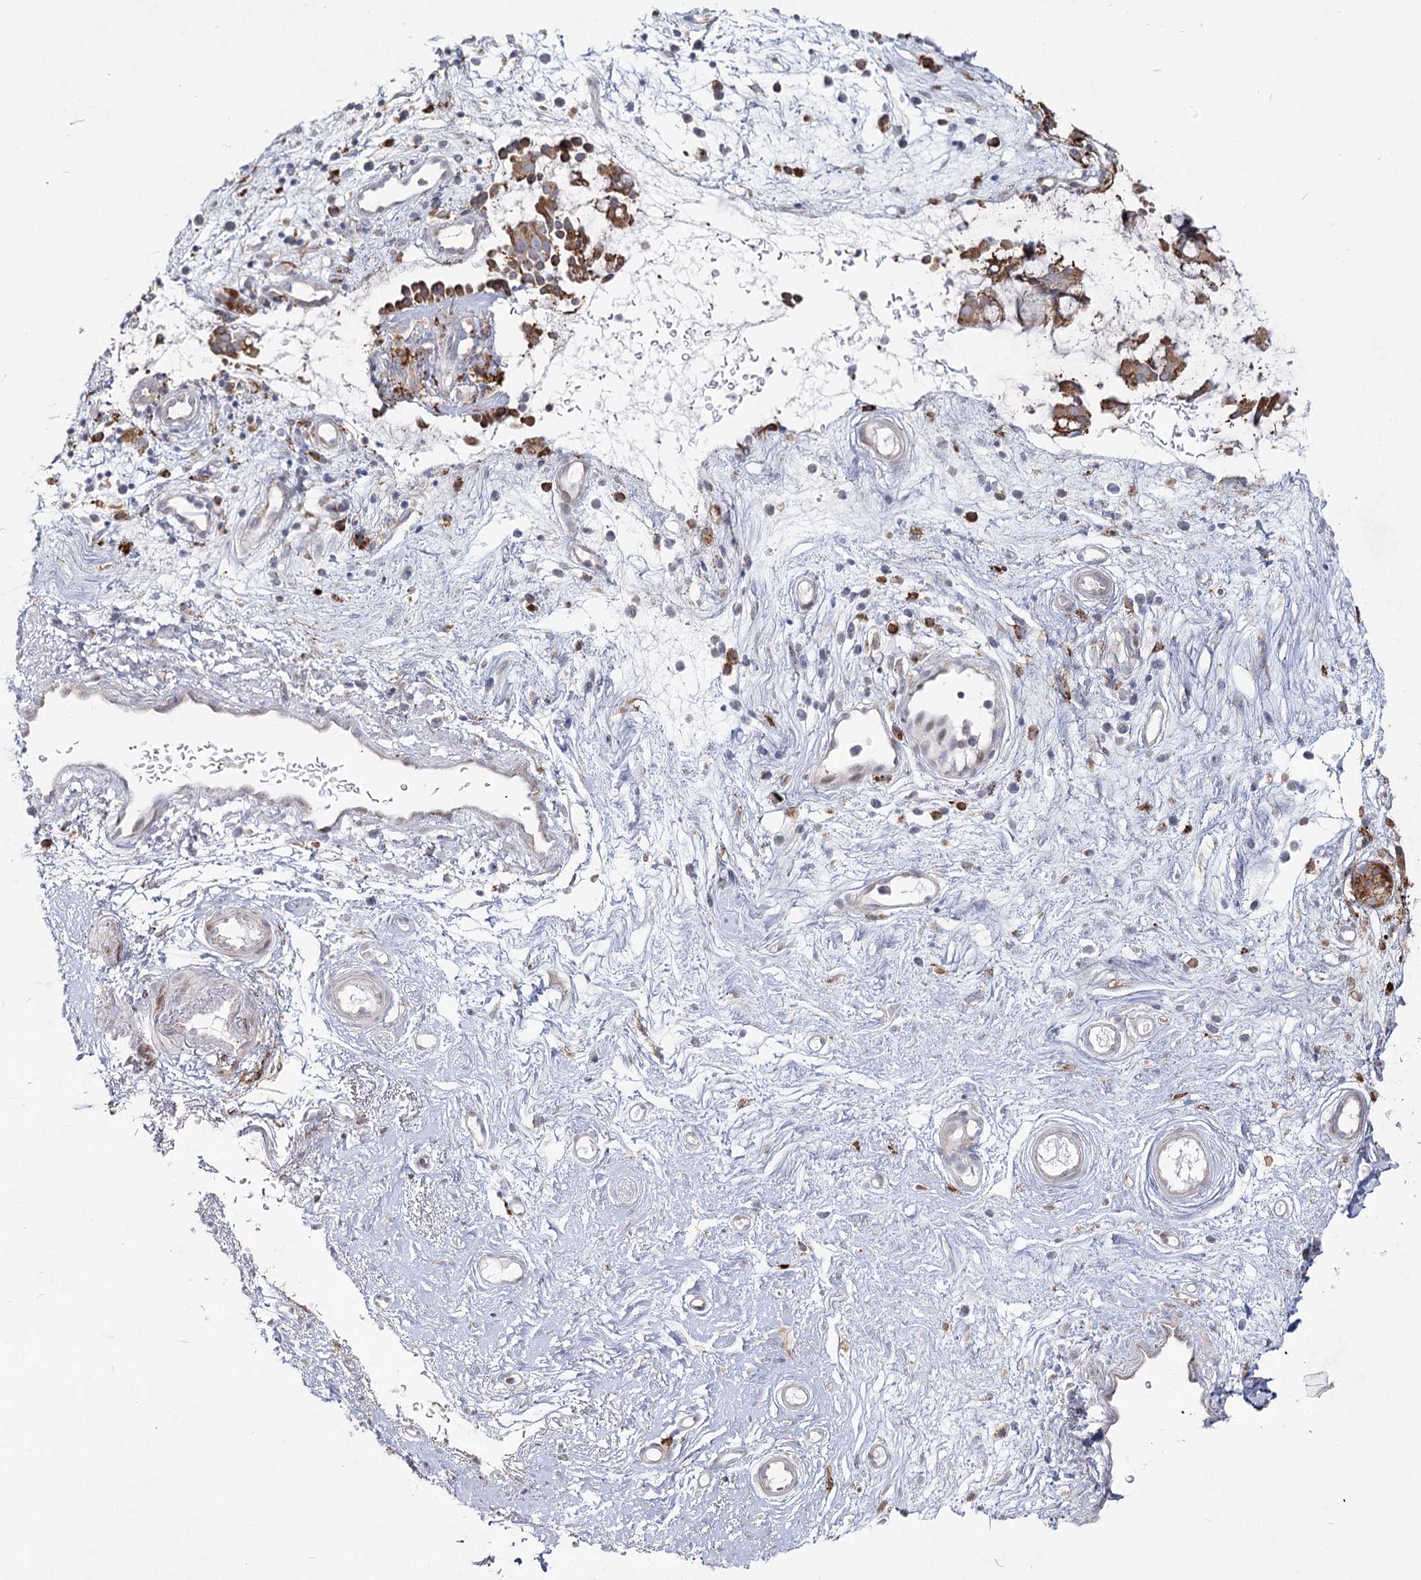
{"staining": {"intensity": "moderate", "quantity": ">75%", "location": "cytoplasmic/membranous"}, "tissue": "nasopharynx", "cell_type": "Respiratory epithelial cells", "image_type": "normal", "snomed": [{"axis": "morphology", "description": "Normal tissue, NOS"}, {"axis": "morphology", "description": "Inflammation, NOS"}, {"axis": "morphology", "description": "Malignant melanoma, Metastatic site"}, {"axis": "topography", "description": "Nasopharynx"}], "caption": "A micrograph showing moderate cytoplasmic/membranous staining in about >75% of respiratory epithelial cells in normal nasopharynx, as visualized by brown immunohistochemical staining.", "gene": "NHLRC2", "patient": {"sex": "male", "age": 70}}